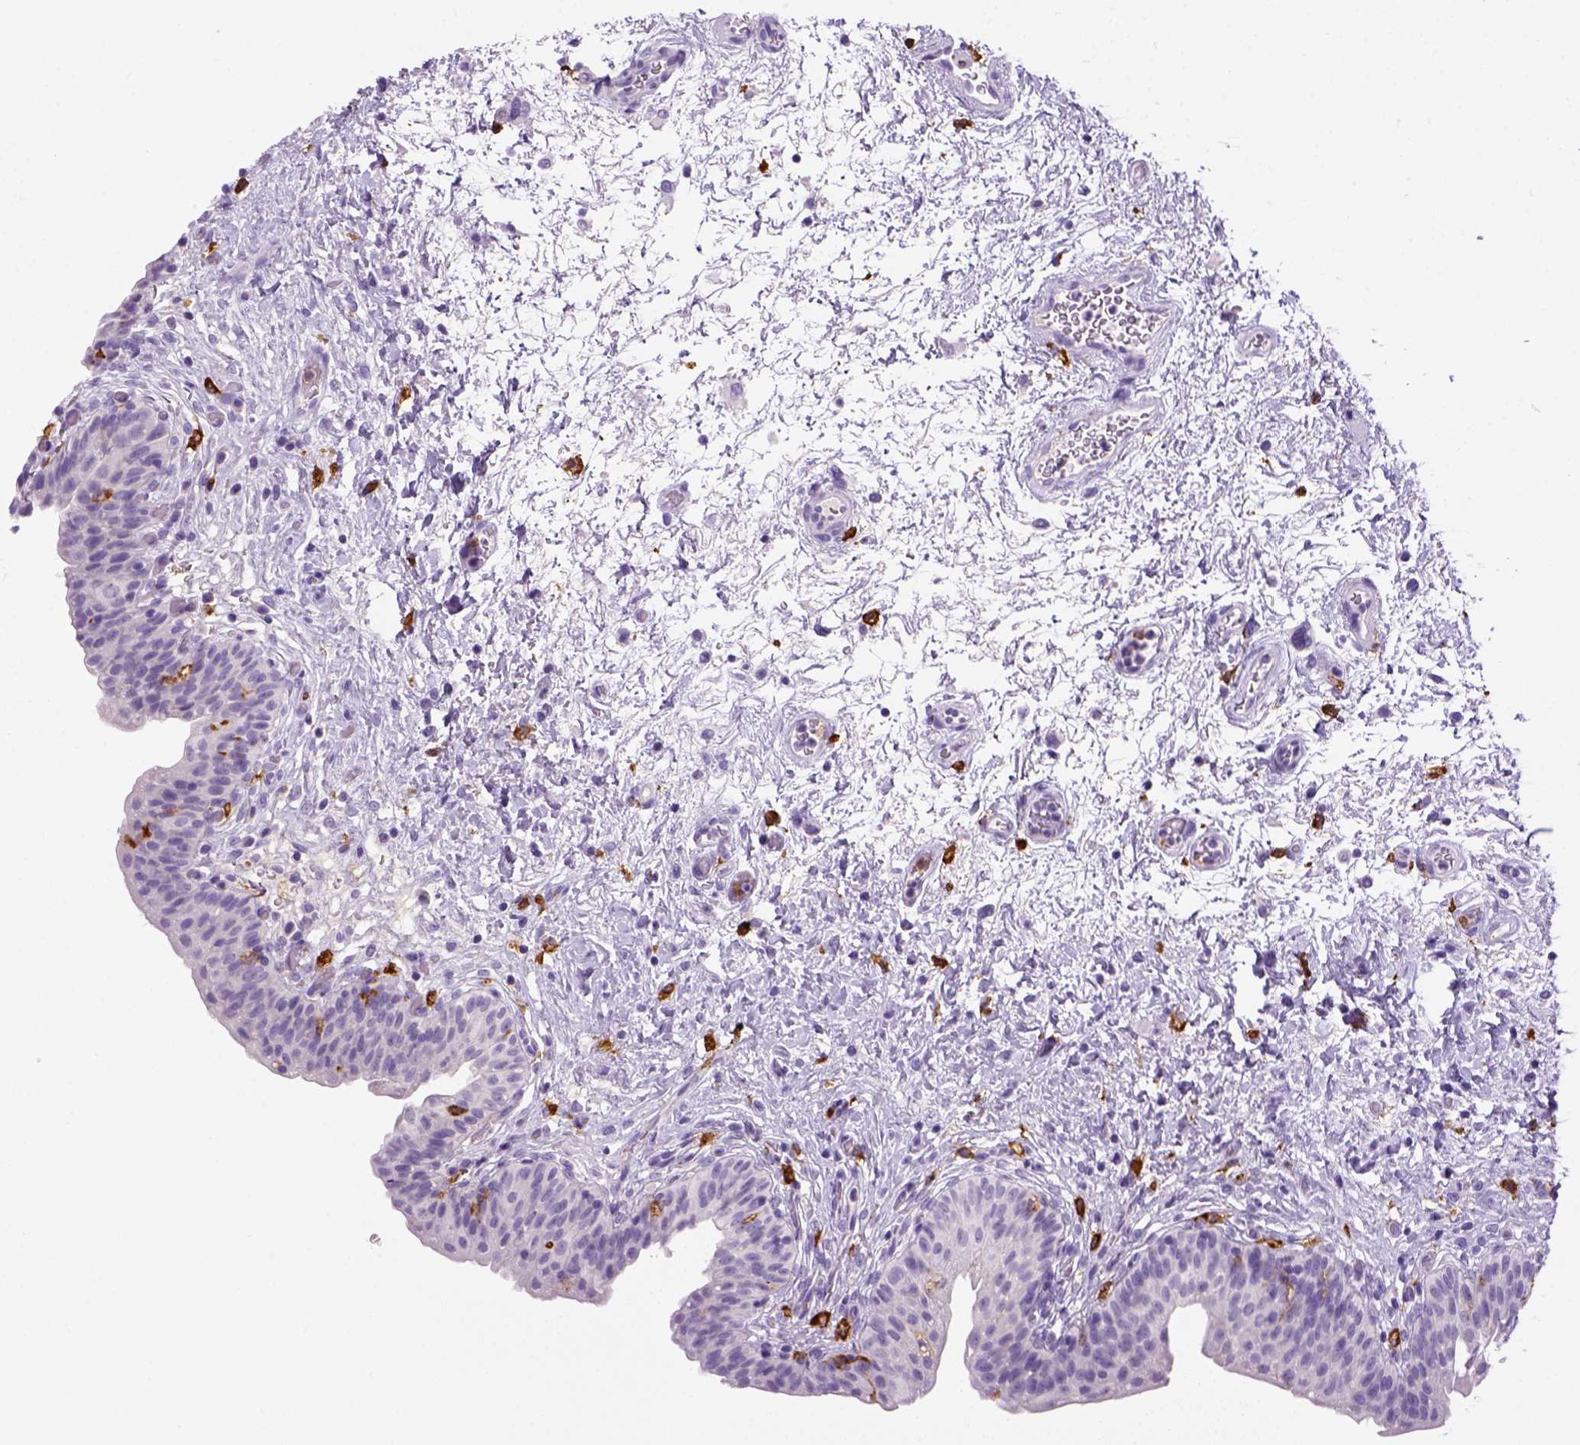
{"staining": {"intensity": "negative", "quantity": "none", "location": "none"}, "tissue": "urinary bladder", "cell_type": "Urothelial cells", "image_type": "normal", "snomed": [{"axis": "morphology", "description": "Normal tissue, NOS"}, {"axis": "topography", "description": "Urinary bladder"}], "caption": "Normal urinary bladder was stained to show a protein in brown. There is no significant positivity in urothelial cells. (IHC, brightfield microscopy, high magnification).", "gene": "CD14", "patient": {"sex": "male", "age": 69}}